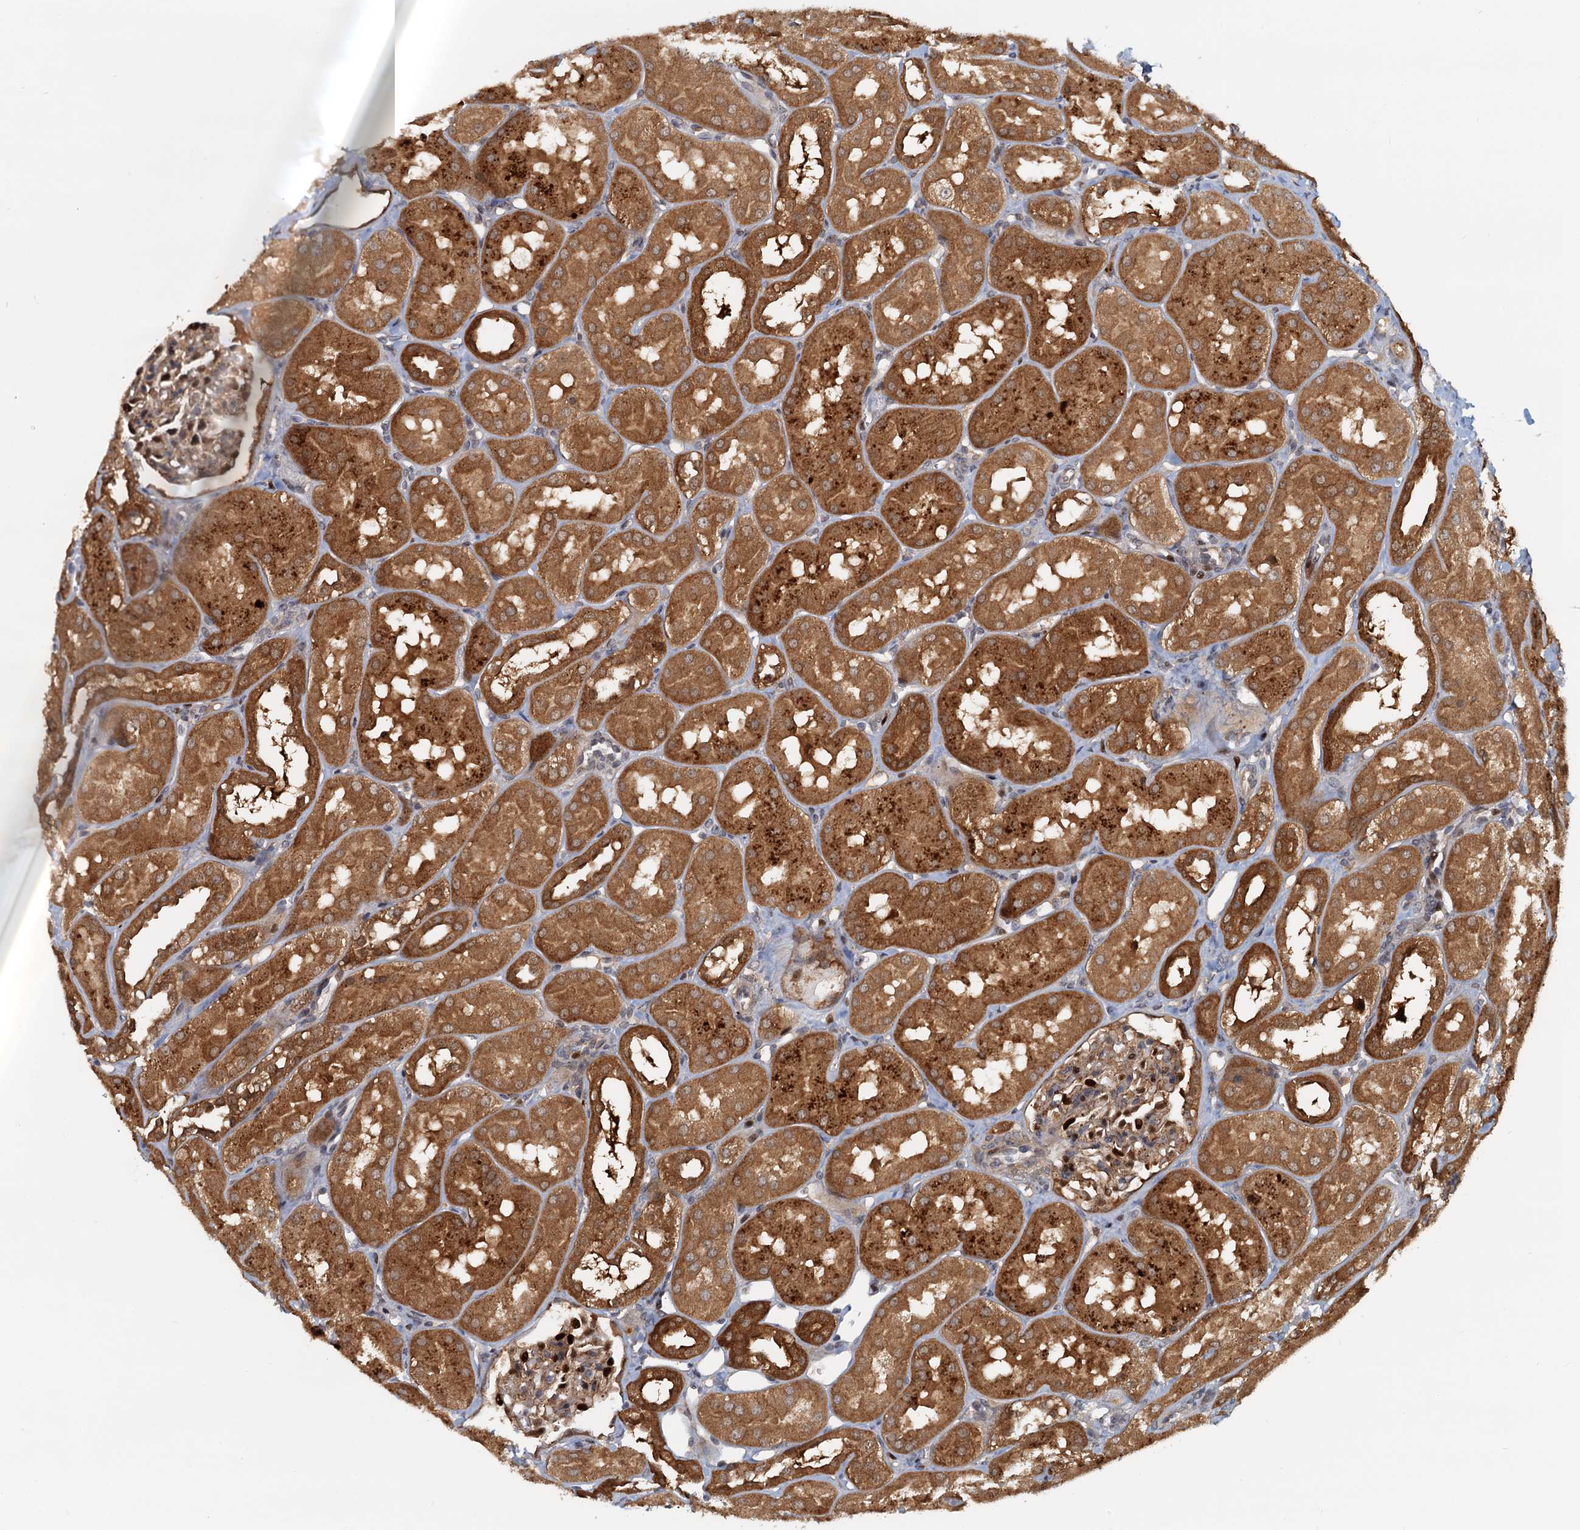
{"staining": {"intensity": "strong", "quantity": "<25%", "location": "cytoplasmic/membranous"}, "tissue": "kidney", "cell_type": "Cells in glomeruli", "image_type": "normal", "snomed": [{"axis": "morphology", "description": "Normal tissue, NOS"}, {"axis": "topography", "description": "Kidney"}, {"axis": "topography", "description": "Urinary bladder"}], "caption": "Protein expression by immunohistochemistry reveals strong cytoplasmic/membranous expression in about <25% of cells in glomeruli in benign kidney.", "gene": "TOLLIP", "patient": {"sex": "male", "age": 16}}